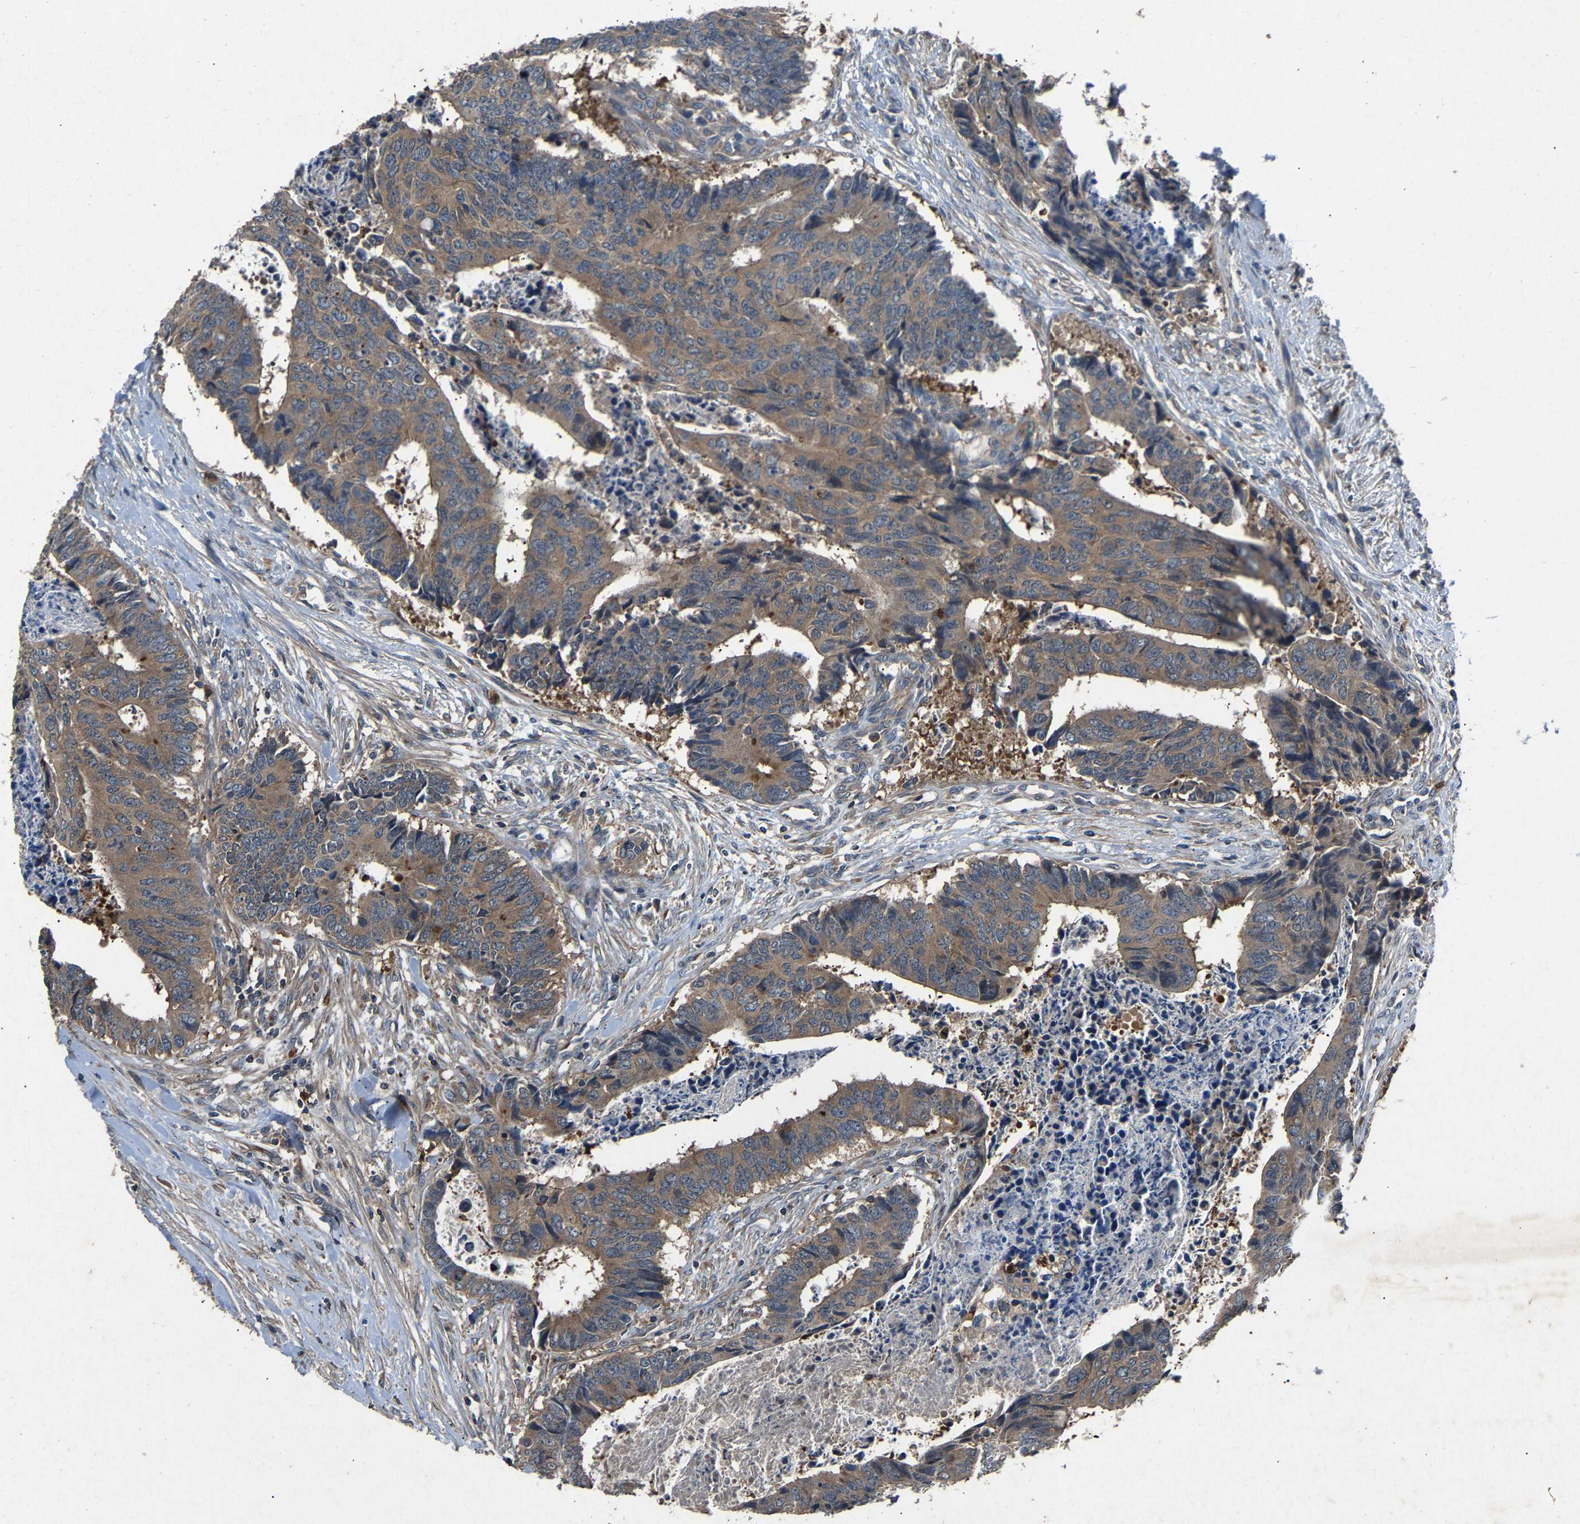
{"staining": {"intensity": "weak", "quantity": ">75%", "location": "cytoplasmic/membranous"}, "tissue": "colorectal cancer", "cell_type": "Tumor cells", "image_type": "cancer", "snomed": [{"axis": "morphology", "description": "Adenocarcinoma, NOS"}, {"axis": "topography", "description": "Rectum"}], "caption": "Adenocarcinoma (colorectal) was stained to show a protein in brown. There is low levels of weak cytoplasmic/membranous staining in about >75% of tumor cells. (DAB (3,3'-diaminobenzidine) = brown stain, brightfield microscopy at high magnification).", "gene": "PPID", "patient": {"sex": "male", "age": 84}}